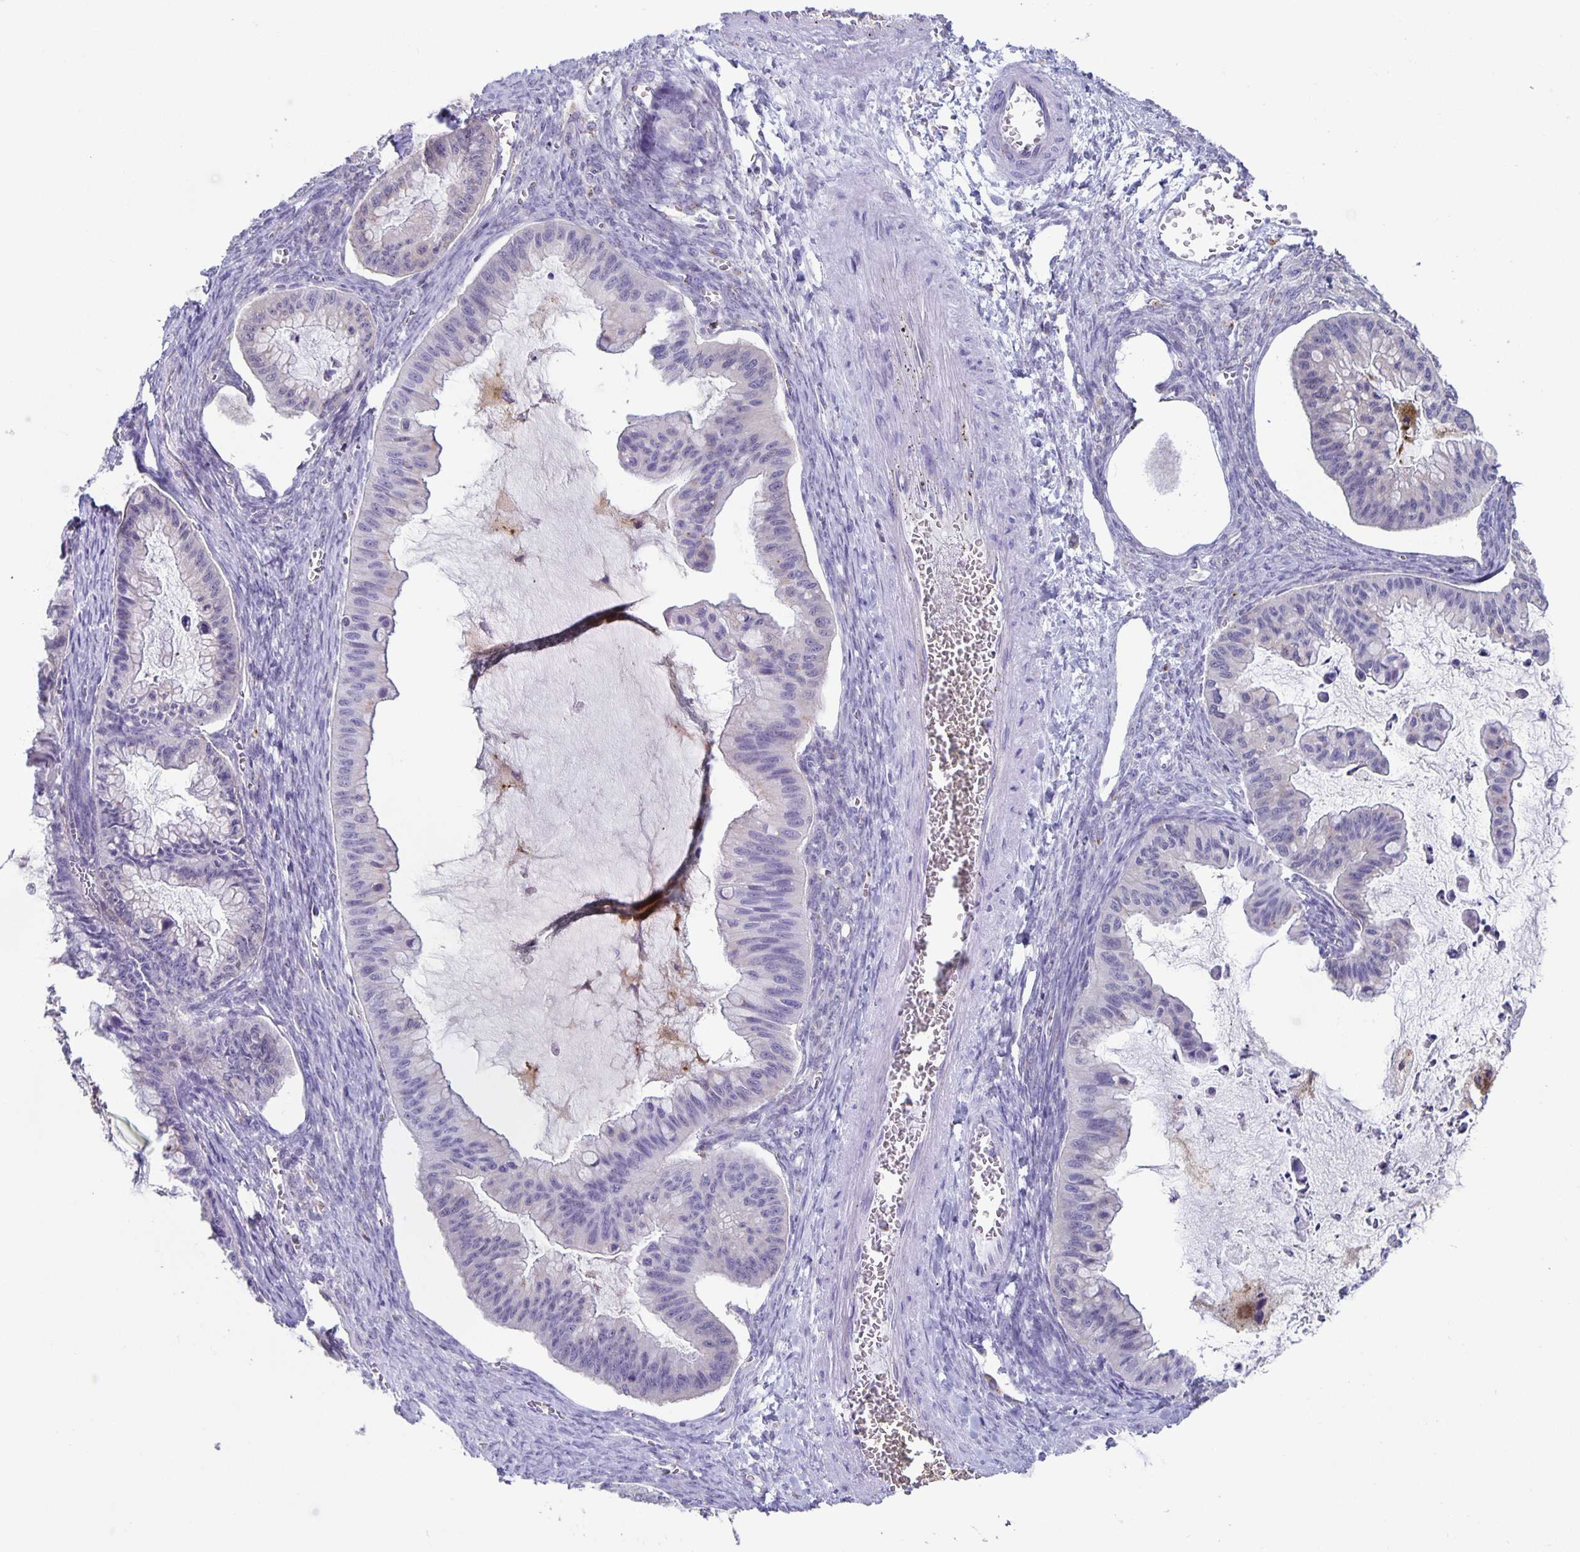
{"staining": {"intensity": "negative", "quantity": "none", "location": "none"}, "tissue": "ovarian cancer", "cell_type": "Tumor cells", "image_type": "cancer", "snomed": [{"axis": "morphology", "description": "Cystadenocarcinoma, mucinous, NOS"}, {"axis": "topography", "description": "Ovary"}], "caption": "Immunohistochemical staining of human mucinous cystadenocarcinoma (ovarian) exhibits no significant expression in tumor cells. (Brightfield microscopy of DAB IHC at high magnification).", "gene": "LIPA", "patient": {"sex": "female", "age": 72}}